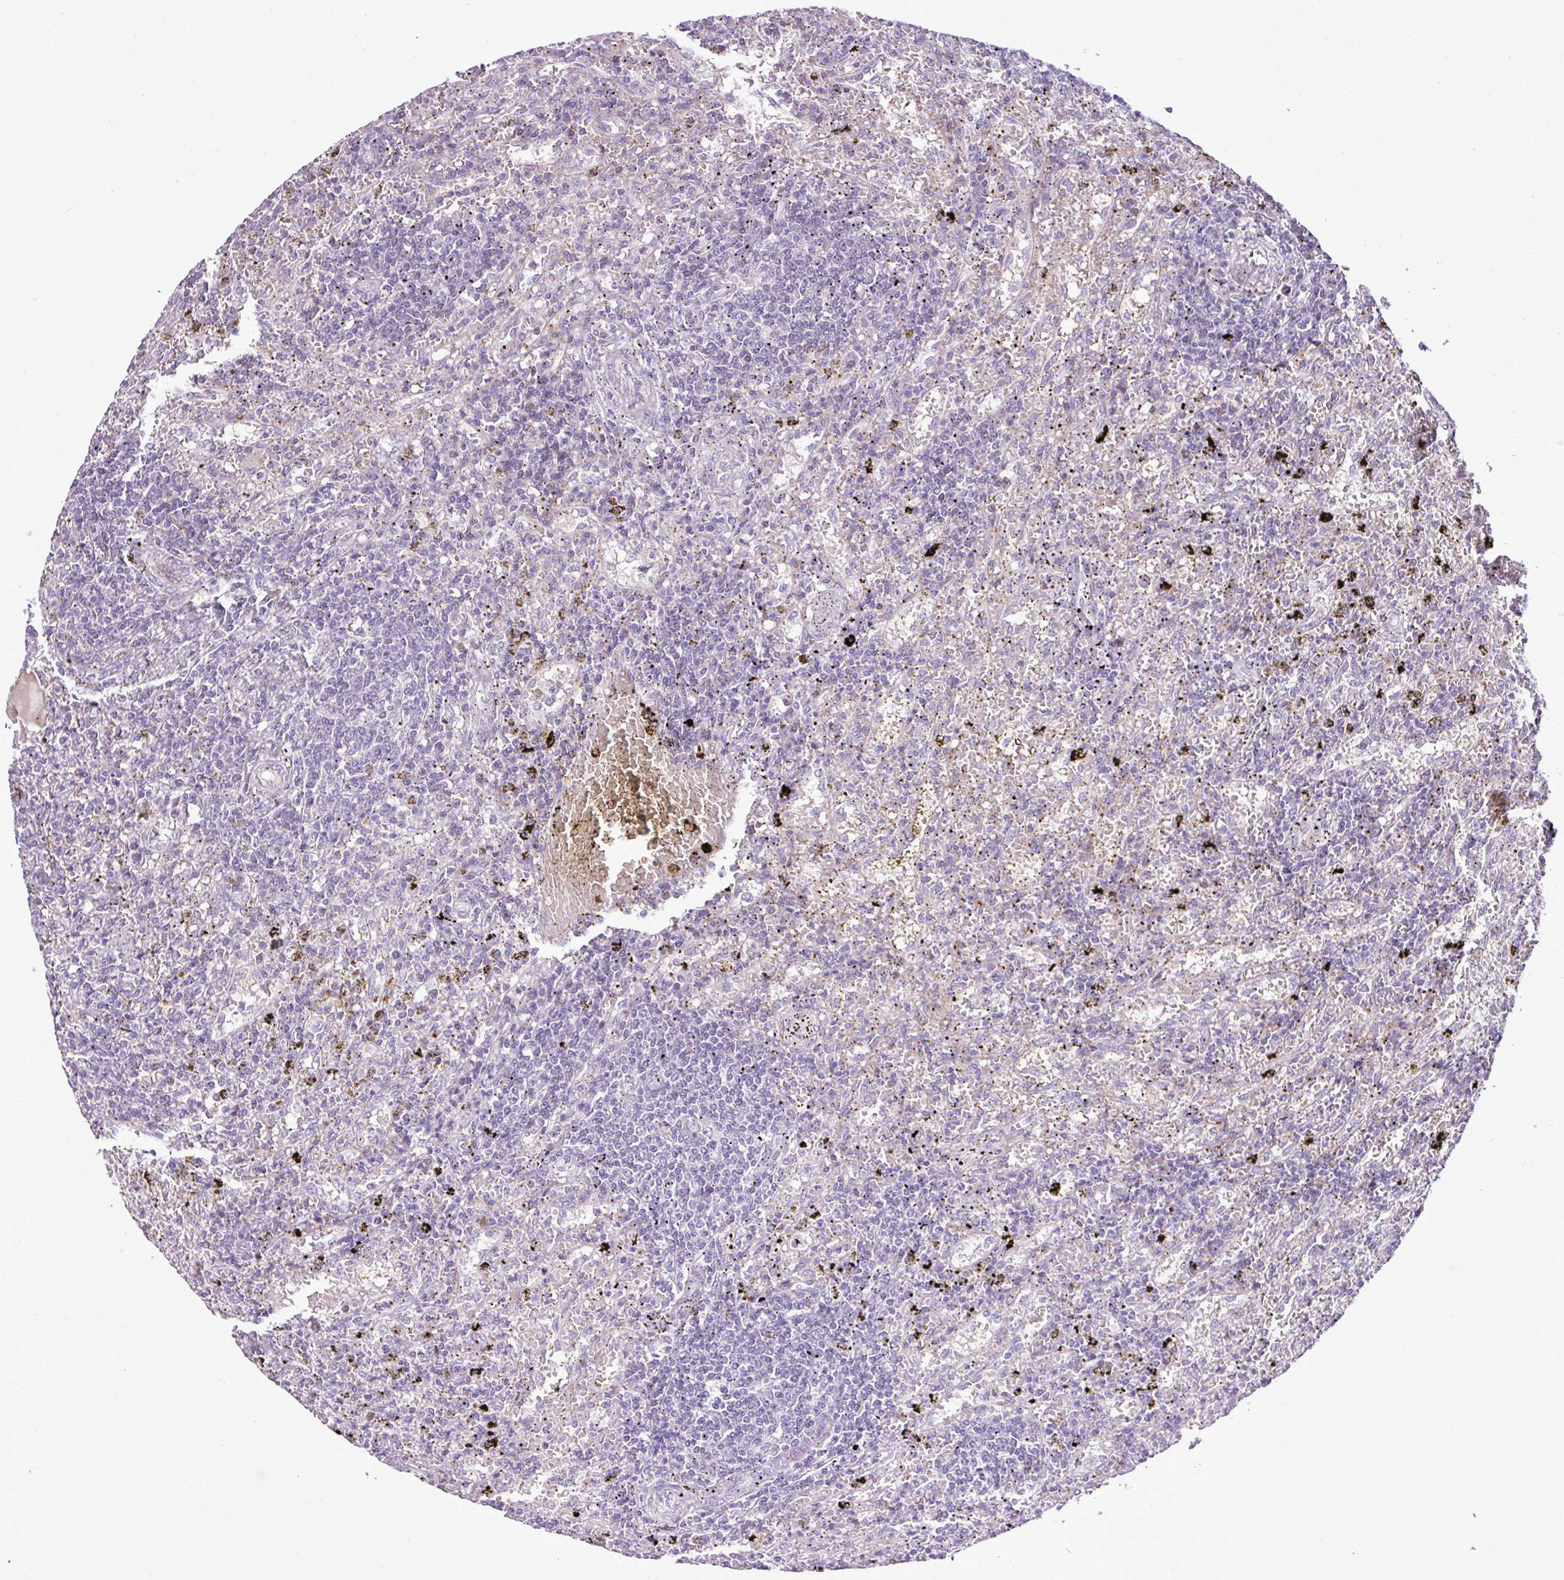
{"staining": {"intensity": "negative", "quantity": "none", "location": "none"}, "tissue": "lymphoma", "cell_type": "Tumor cells", "image_type": "cancer", "snomed": [{"axis": "morphology", "description": "Malignant lymphoma, non-Hodgkin's type, Low grade"}, {"axis": "topography", "description": "Spleen"}], "caption": "The photomicrograph demonstrates no significant expression in tumor cells of lymphoma.", "gene": "DNAJB13", "patient": {"sex": "male", "age": 76}}